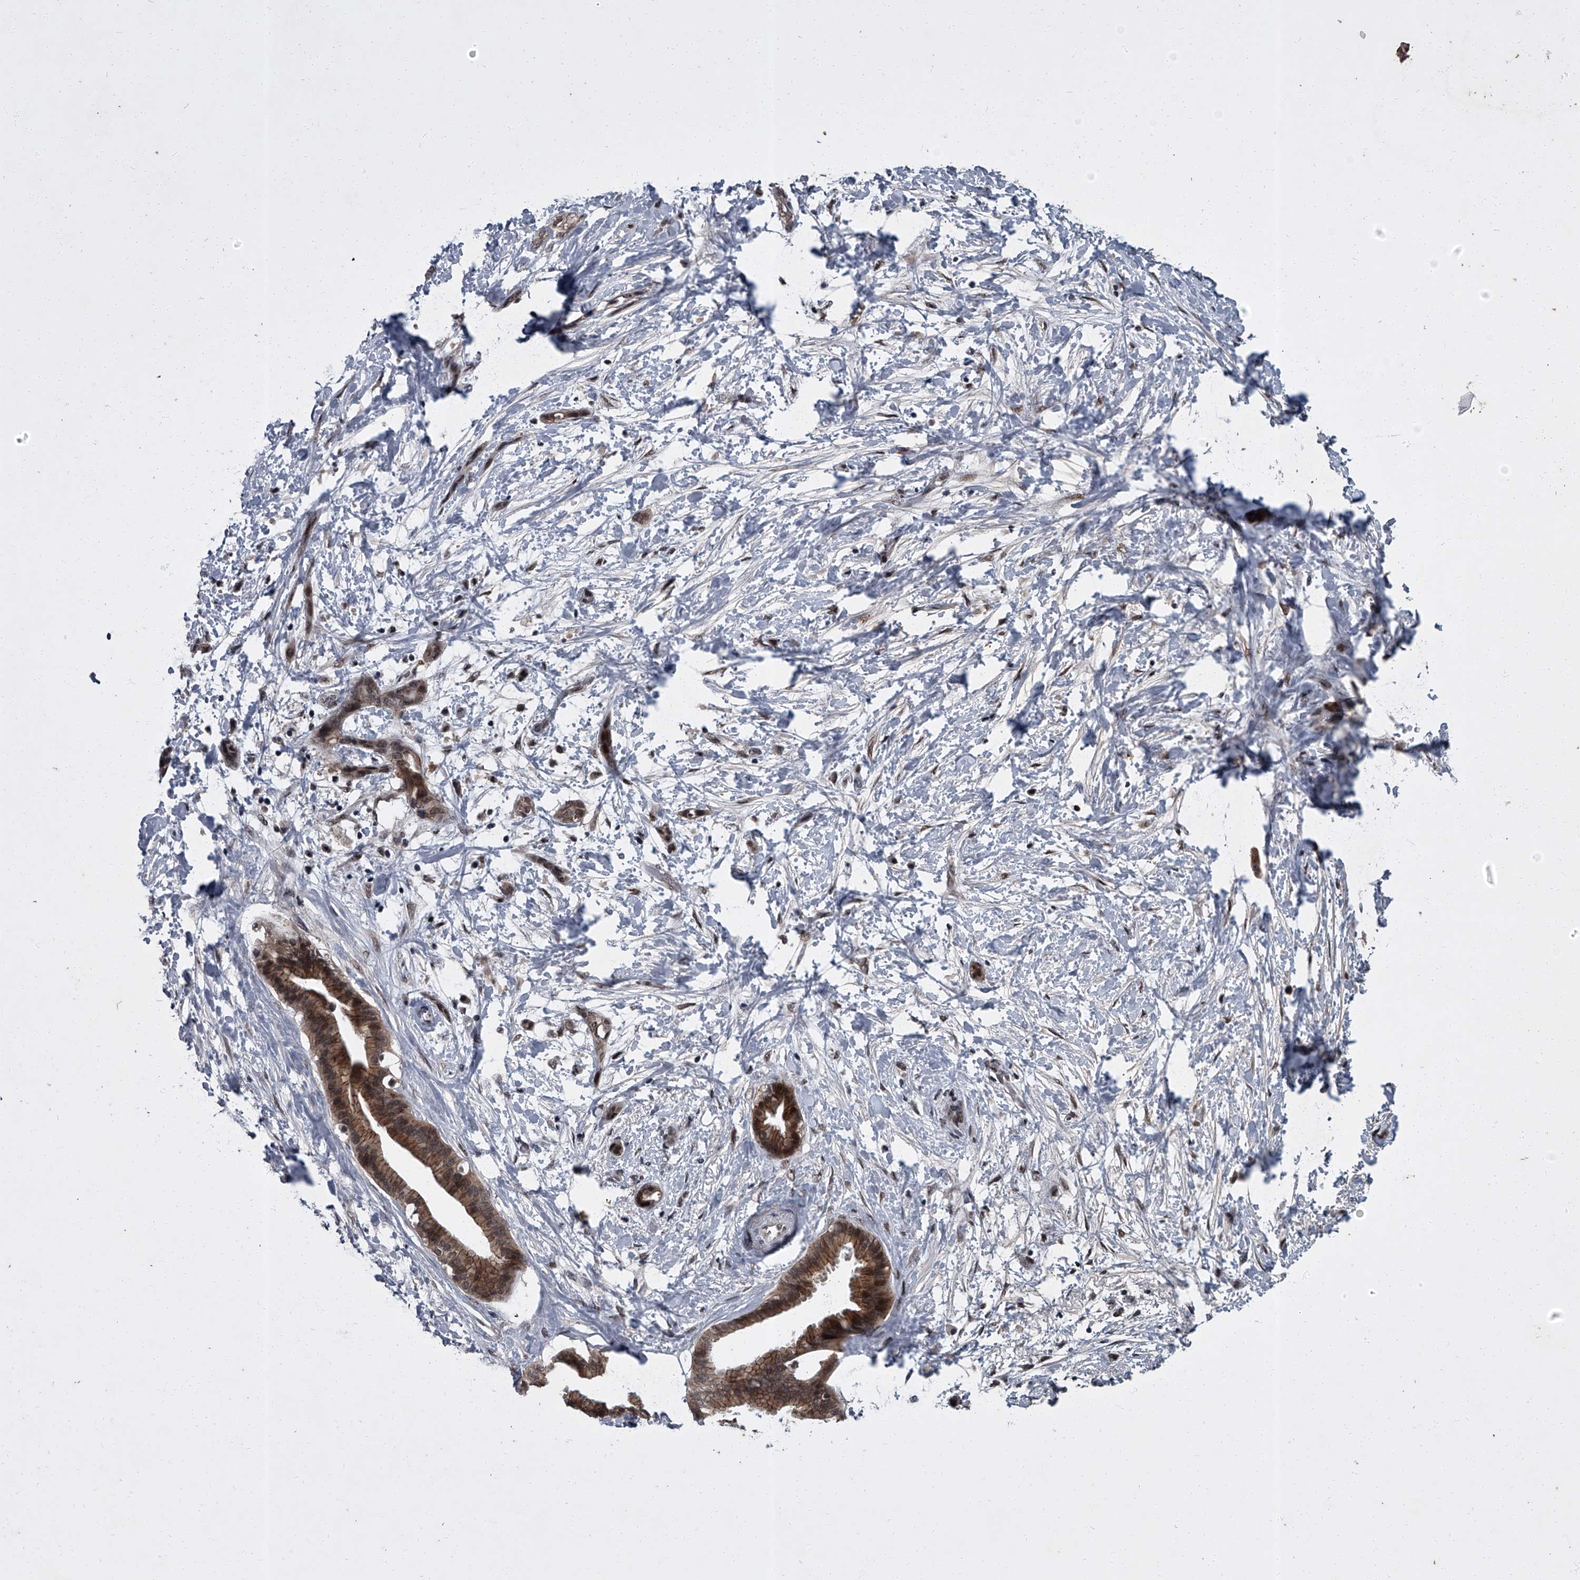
{"staining": {"intensity": "moderate", "quantity": ">75%", "location": "cytoplasmic/membranous,nuclear"}, "tissue": "pancreatic cancer", "cell_type": "Tumor cells", "image_type": "cancer", "snomed": [{"axis": "morphology", "description": "Normal tissue, NOS"}, {"axis": "morphology", "description": "Adenocarcinoma, NOS"}, {"axis": "topography", "description": "Pancreas"}, {"axis": "topography", "description": "Peripheral nerve tissue"}], "caption": "Immunohistochemistry staining of pancreatic cancer, which displays medium levels of moderate cytoplasmic/membranous and nuclear staining in about >75% of tumor cells indicating moderate cytoplasmic/membranous and nuclear protein positivity. The staining was performed using DAB (3,3'-diaminobenzidine) (brown) for protein detection and nuclei were counterstained in hematoxylin (blue).", "gene": "ZNF518B", "patient": {"sex": "female", "age": 63}}